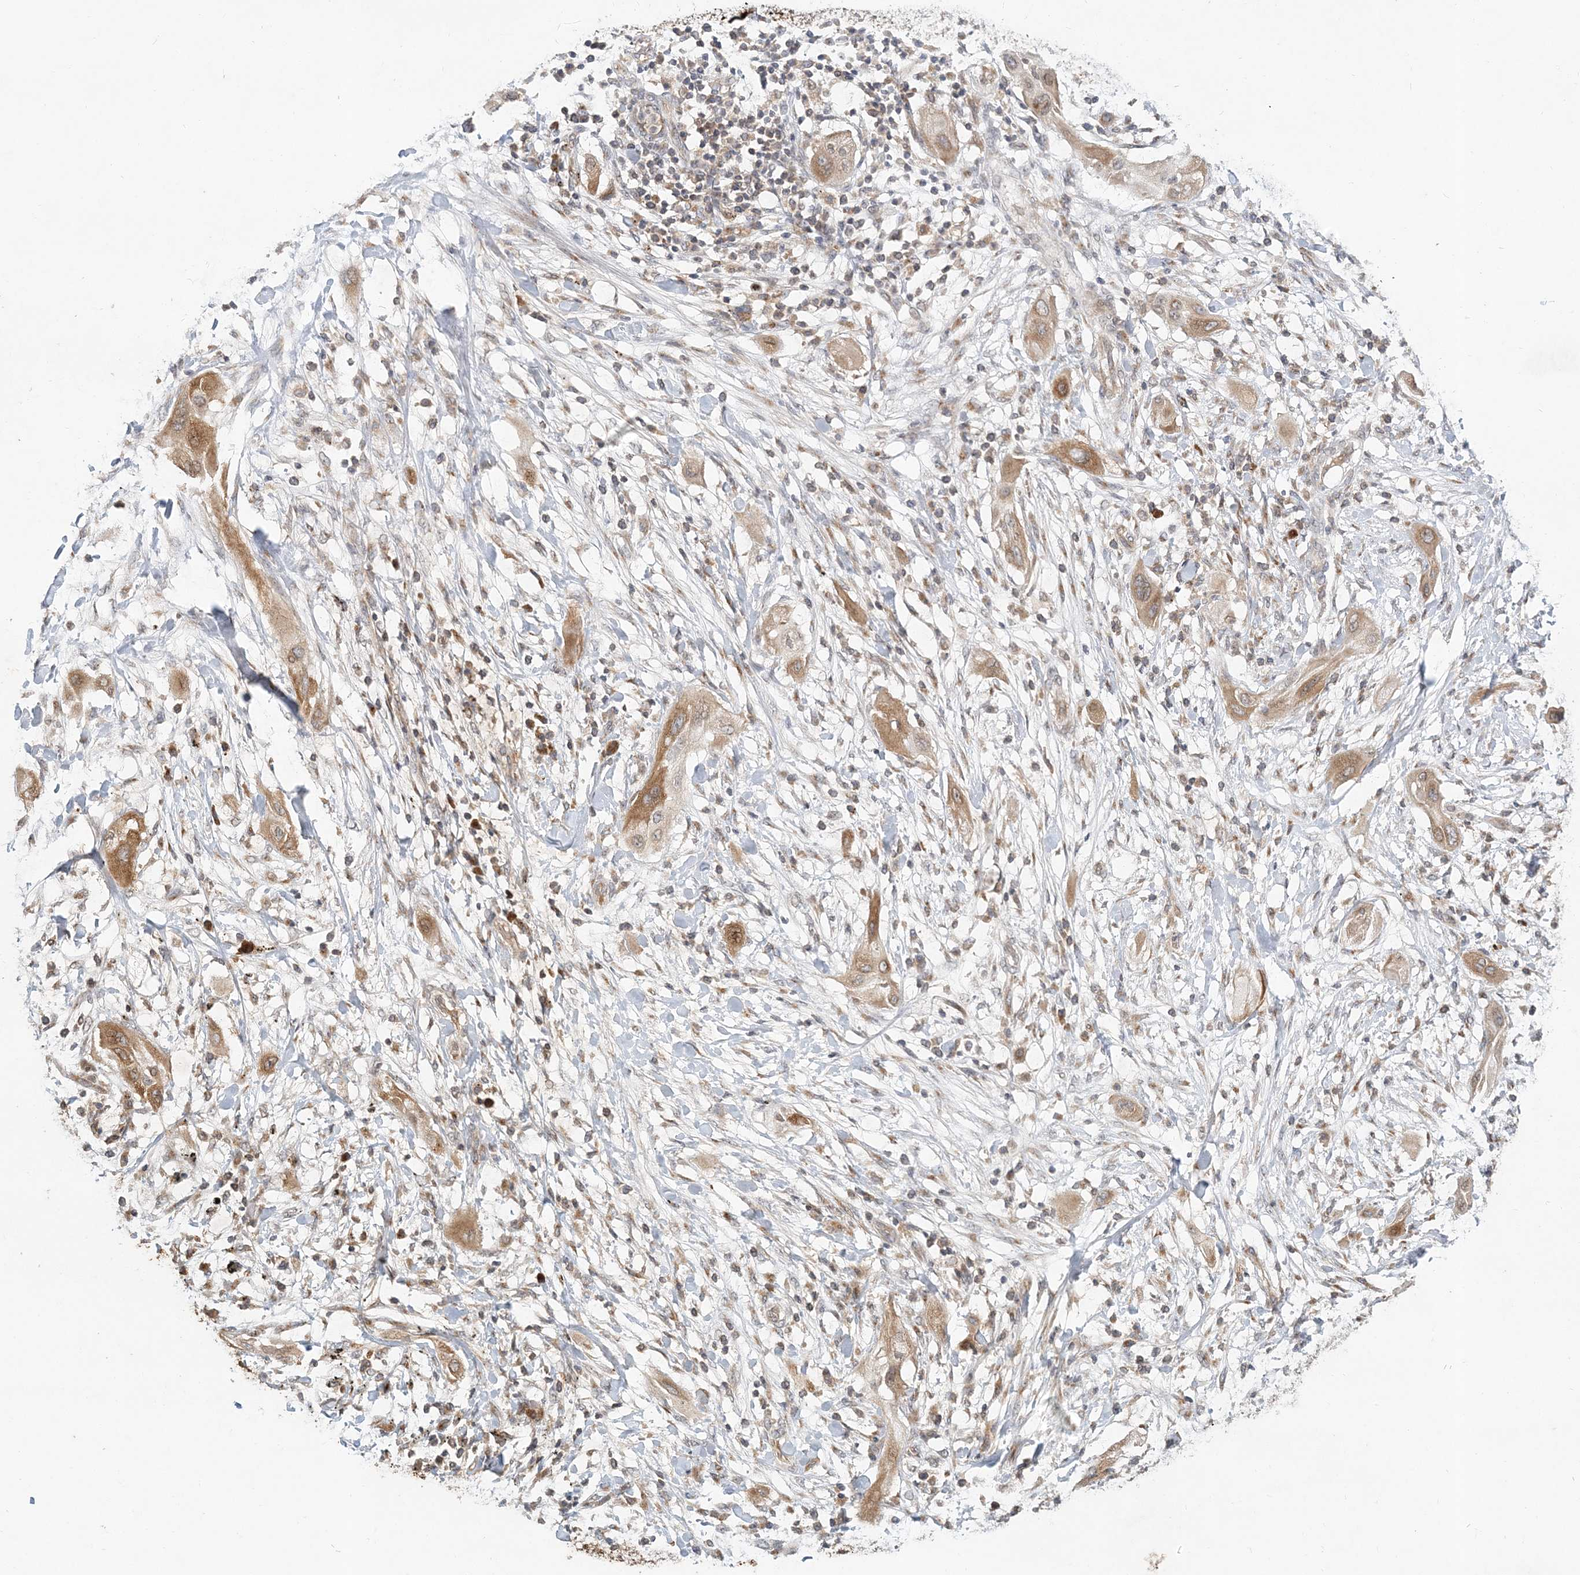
{"staining": {"intensity": "moderate", "quantity": ">75%", "location": "cytoplasmic/membranous"}, "tissue": "lung cancer", "cell_type": "Tumor cells", "image_type": "cancer", "snomed": [{"axis": "morphology", "description": "Squamous cell carcinoma, NOS"}, {"axis": "topography", "description": "Lung"}], "caption": "Moderate cytoplasmic/membranous positivity is identified in about >75% of tumor cells in squamous cell carcinoma (lung).", "gene": "RAB14", "patient": {"sex": "female", "age": 47}}